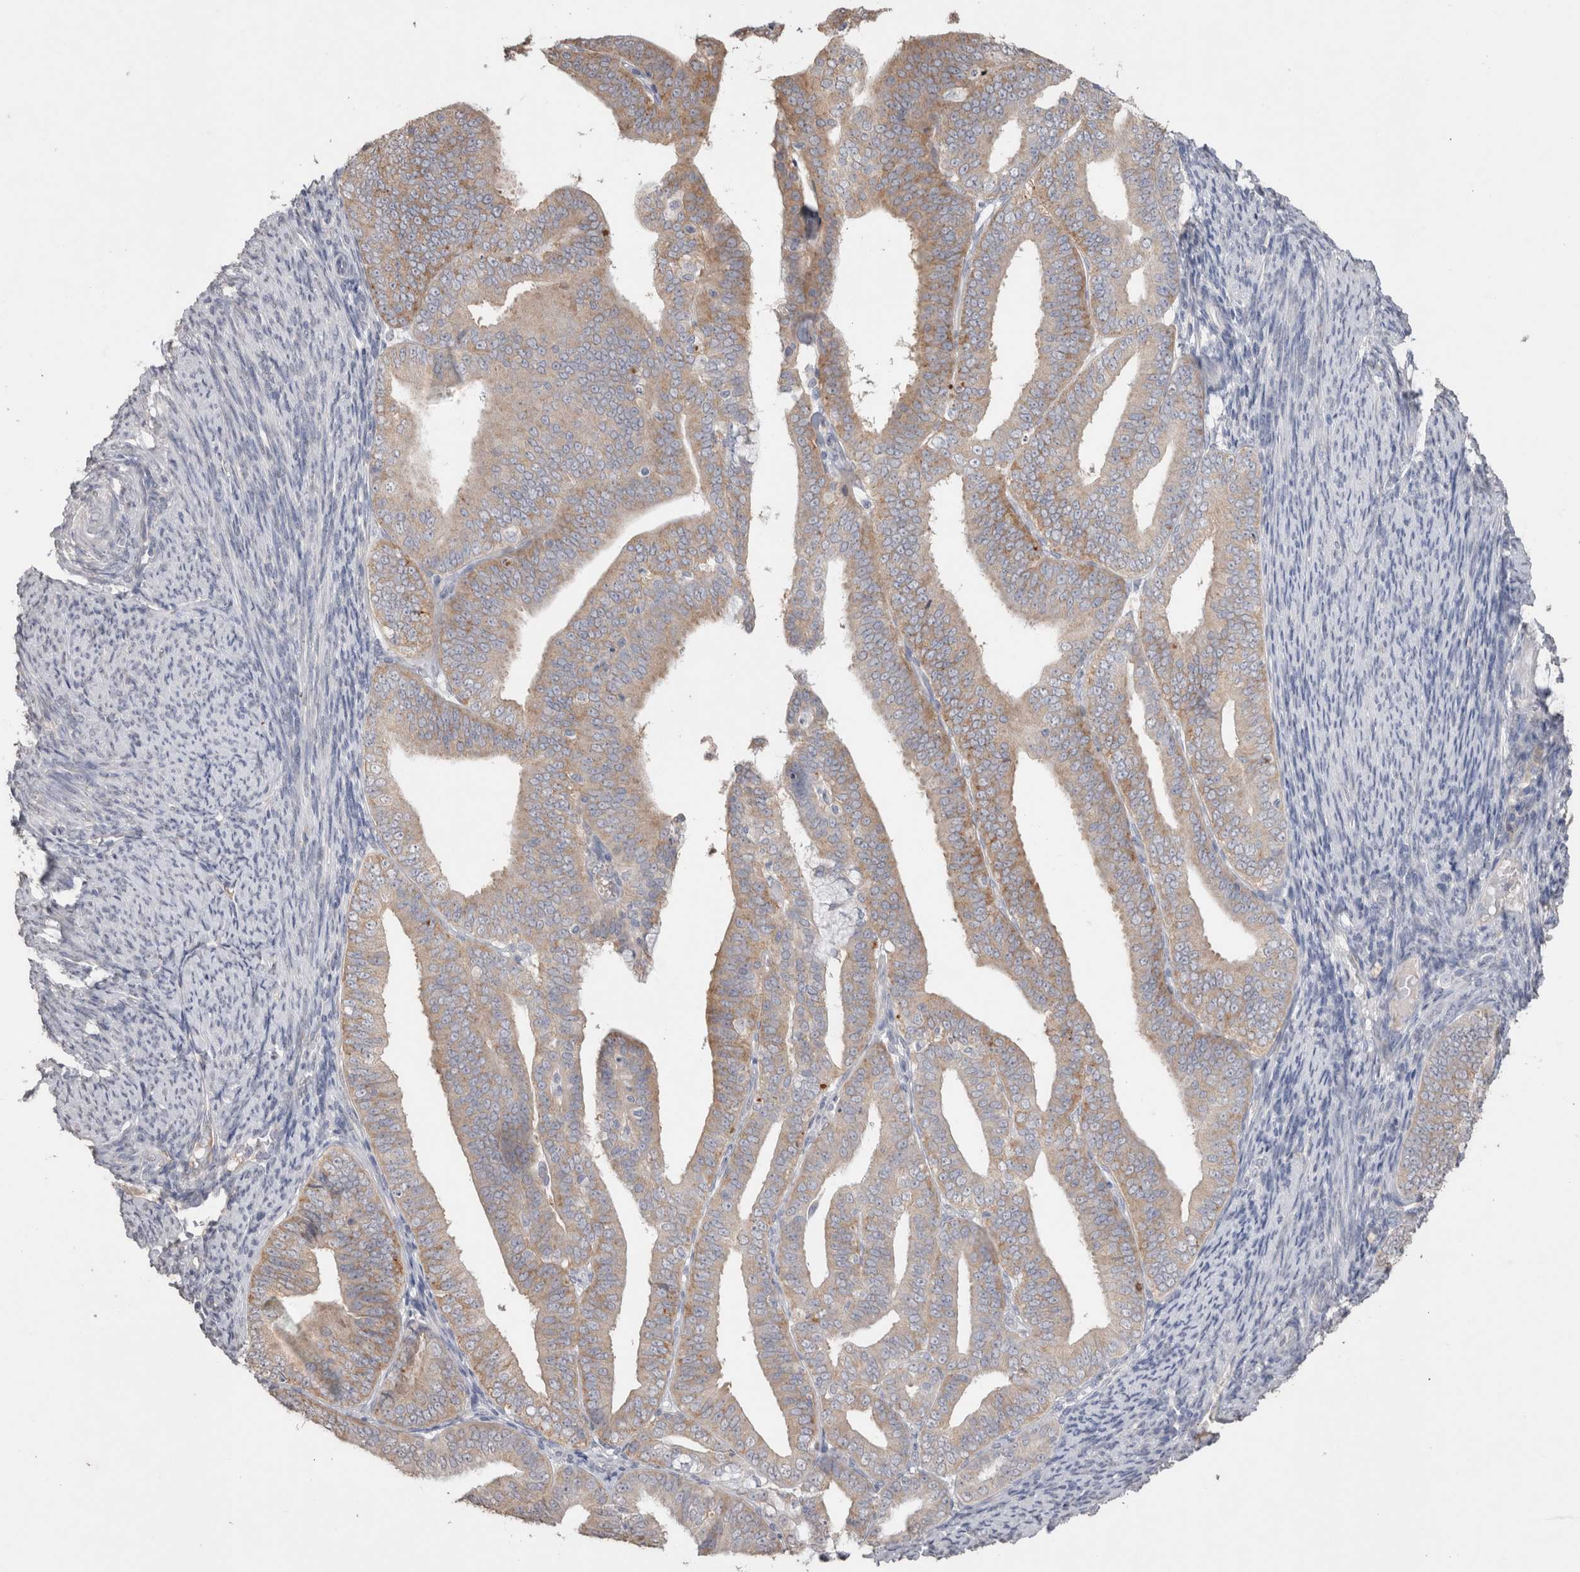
{"staining": {"intensity": "weak", "quantity": ">75%", "location": "cytoplasmic/membranous"}, "tissue": "endometrial cancer", "cell_type": "Tumor cells", "image_type": "cancer", "snomed": [{"axis": "morphology", "description": "Adenocarcinoma, NOS"}, {"axis": "topography", "description": "Endometrium"}], "caption": "This is an image of immunohistochemistry (IHC) staining of endometrial adenocarcinoma, which shows weak staining in the cytoplasmic/membranous of tumor cells.", "gene": "NAALADL2", "patient": {"sex": "female", "age": 63}}